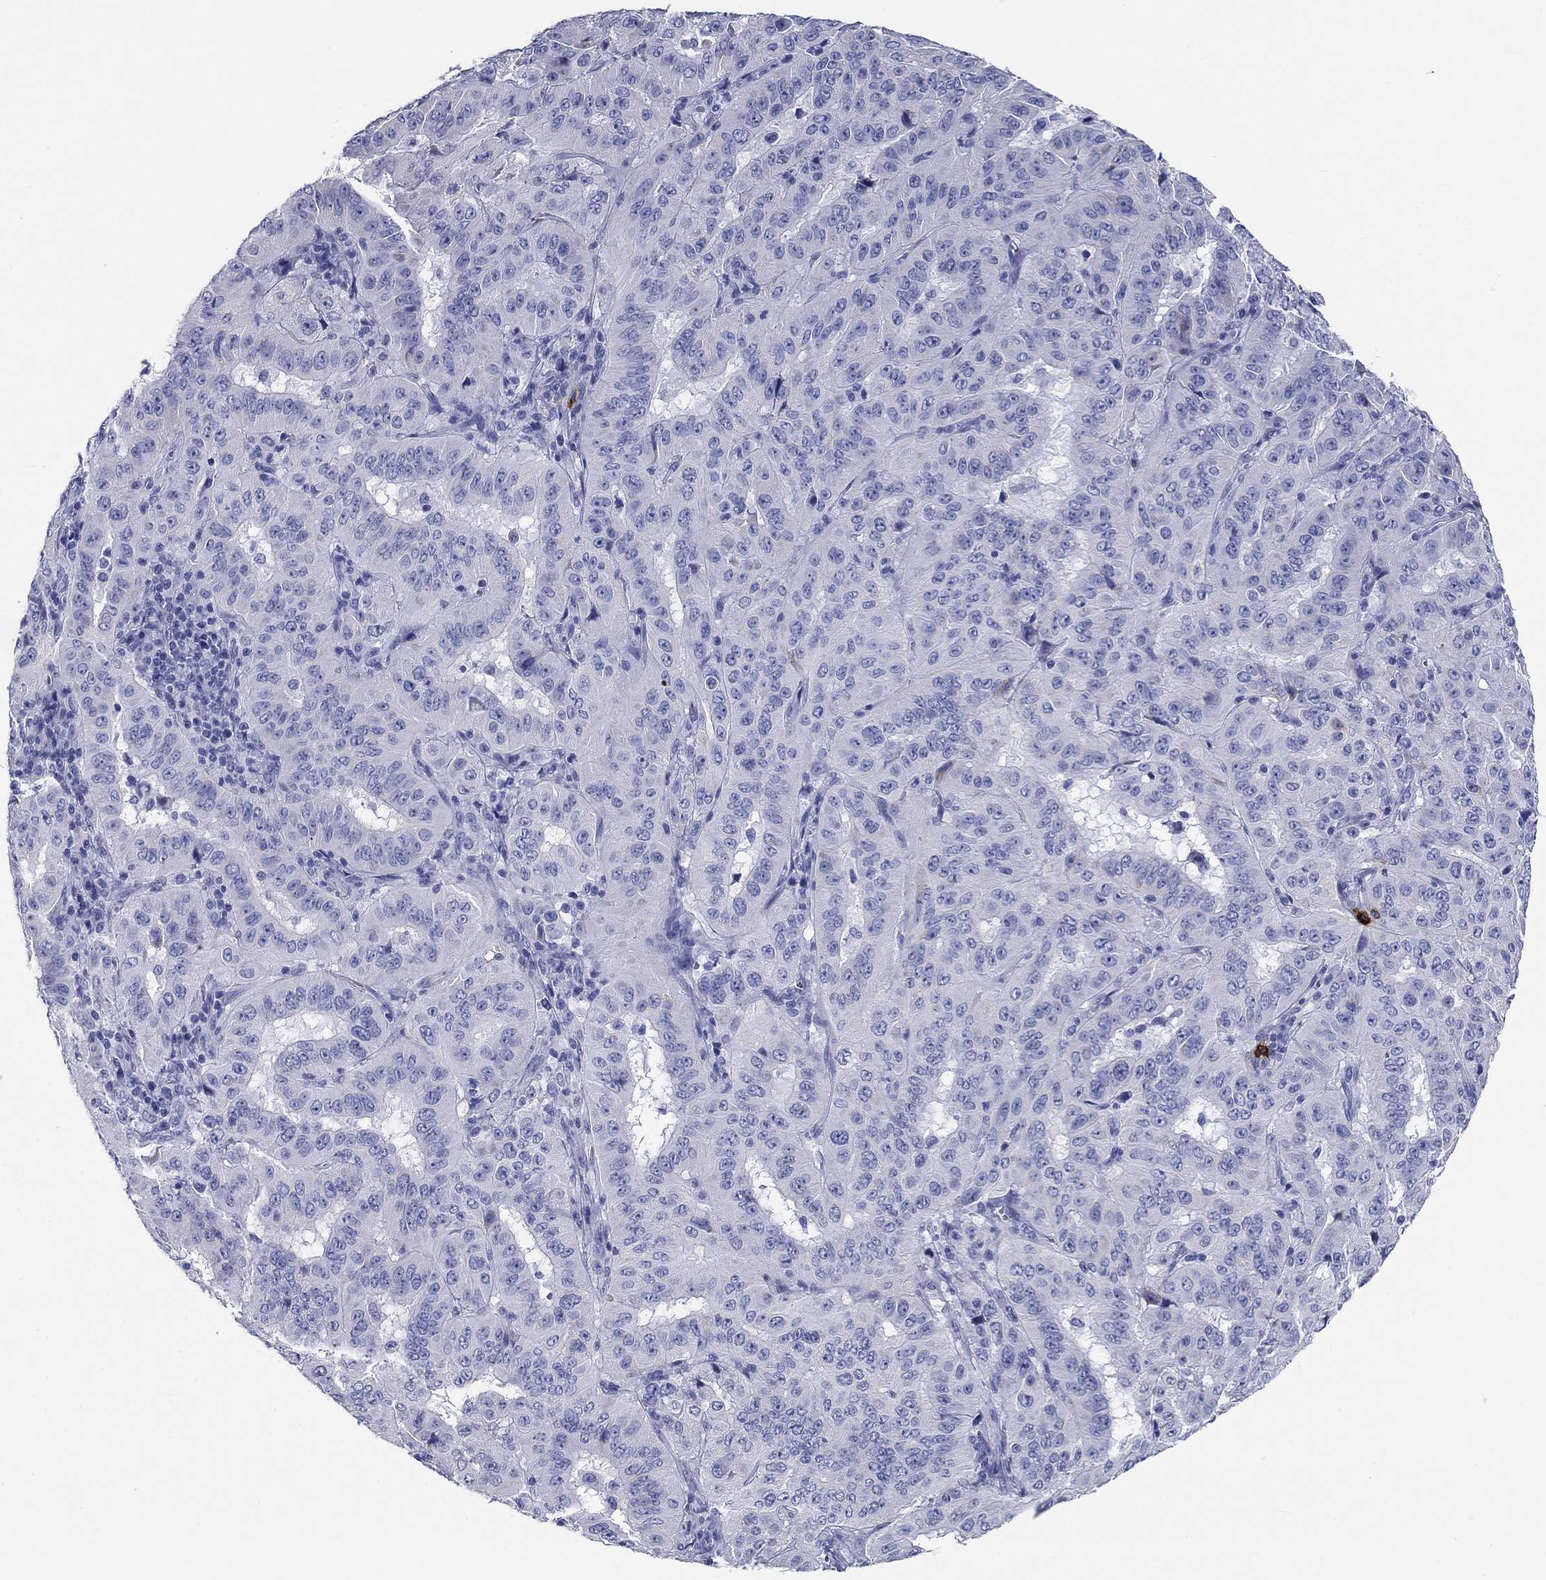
{"staining": {"intensity": "negative", "quantity": "none", "location": "none"}, "tissue": "pancreatic cancer", "cell_type": "Tumor cells", "image_type": "cancer", "snomed": [{"axis": "morphology", "description": "Adenocarcinoma, NOS"}, {"axis": "topography", "description": "Pancreas"}], "caption": "Immunohistochemical staining of pancreatic adenocarcinoma shows no significant positivity in tumor cells. (Brightfield microscopy of DAB immunohistochemistry (IHC) at high magnification).", "gene": "CD40LG", "patient": {"sex": "male", "age": 63}}